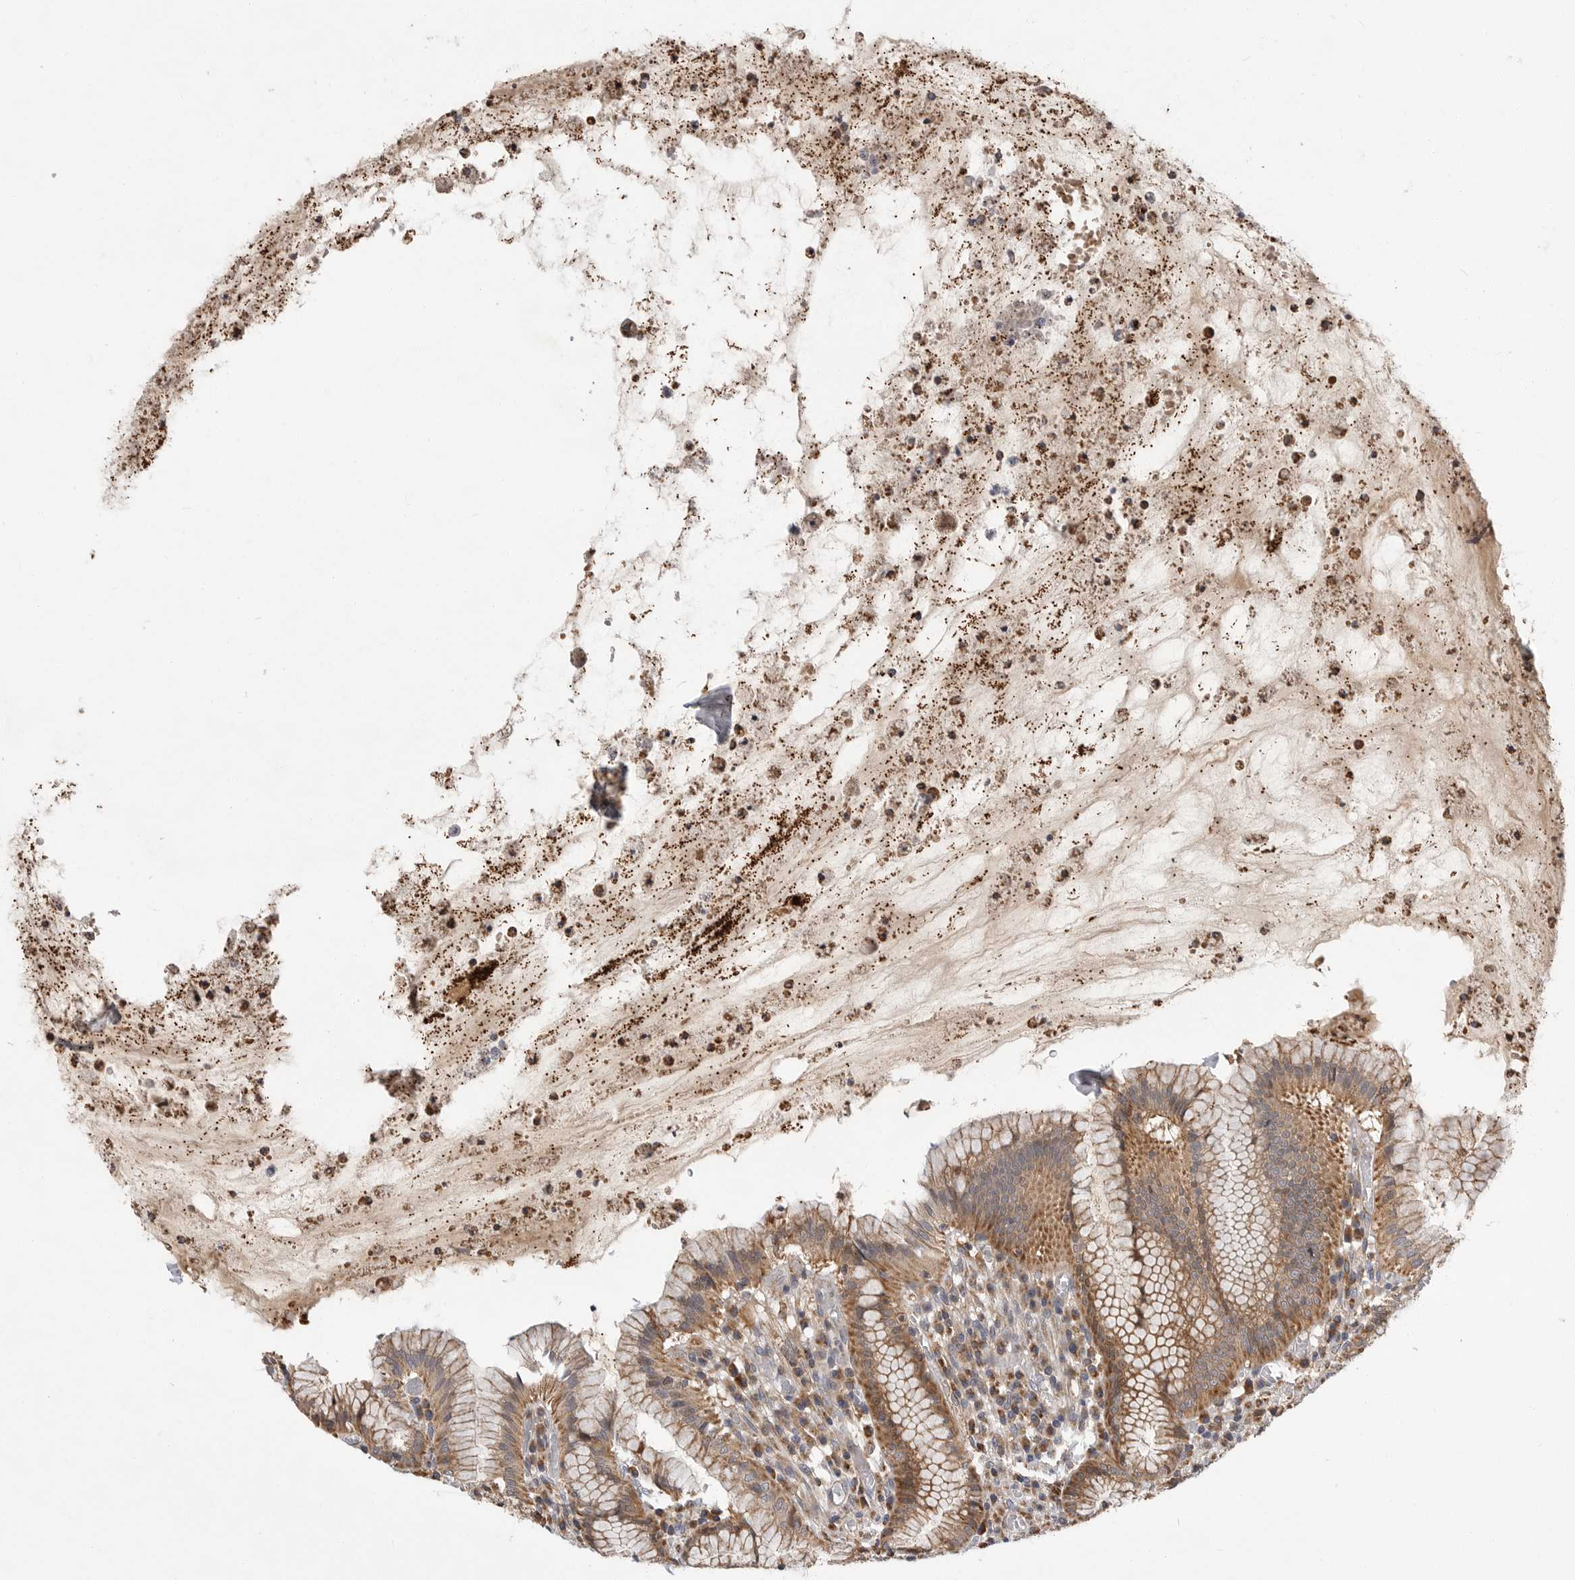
{"staining": {"intensity": "moderate", "quantity": ">75%", "location": "cytoplasmic/membranous"}, "tissue": "stomach", "cell_type": "Glandular cells", "image_type": "normal", "snomed": [{"axis": "morphology", "description": "Normal tissue, NOS"}, {"axis": "topography", "description": "Stomach"}], "caption": "A brown stain highlights moderate cytoplasmic/membranous positivity of a protein in glandular cells of normal stomach. (DAB IHC with brightfield microscopy, high magnification).", "gene": "KYAT3", "patient": {"sex": "male", "age": 55}}